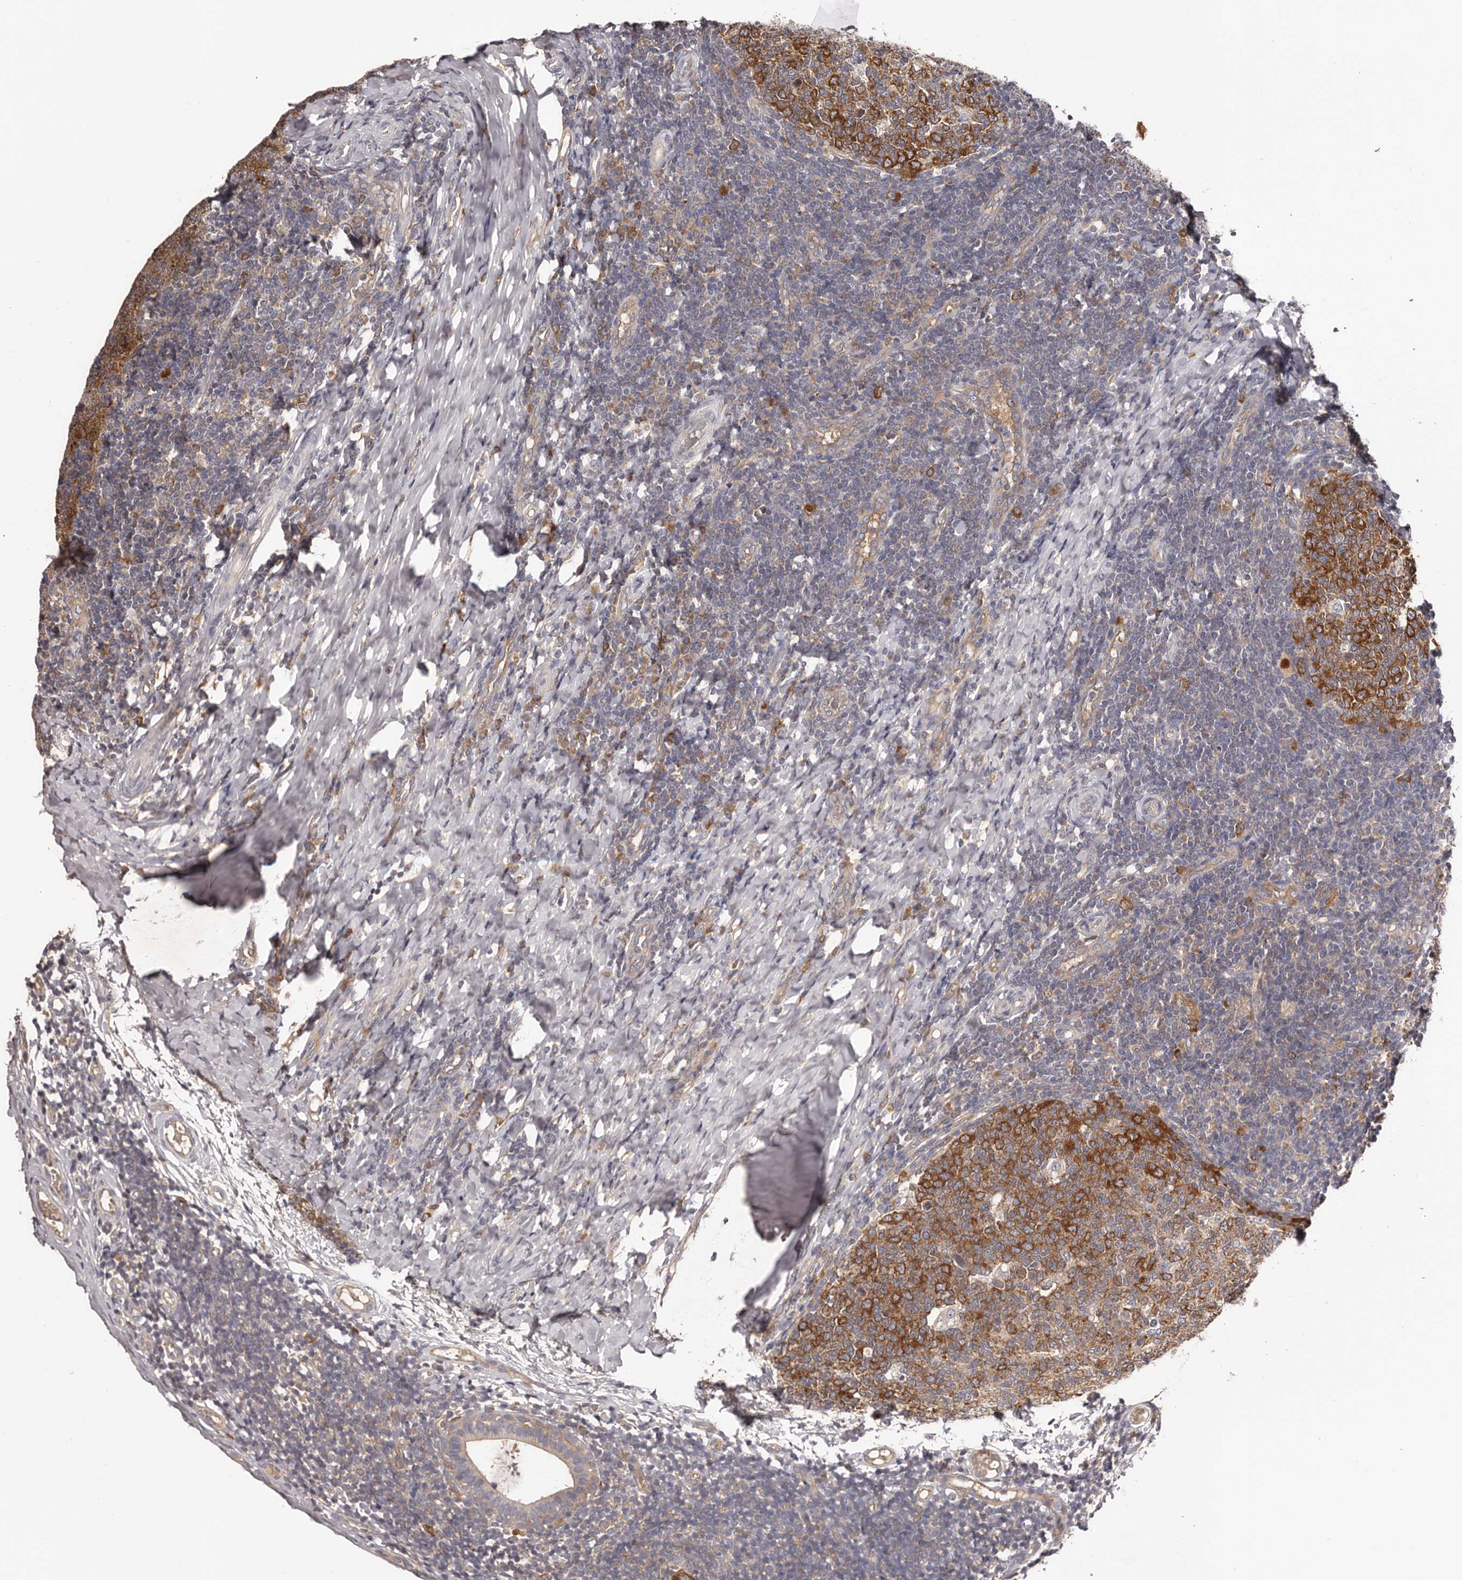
{"staining": {"intensity": "strong", "quantity": ">75%", "location": "cytoplasmic/membranous"}, "tissue": "tonsil", "cell_type": "Germinal center cells", "image_type": "normal", "snomed": [{"axis": "morphology", "description": "Normal tissue, NOS"}, {"axis": "topography", "description": "Tonsil"}], "caption": "Protein expression analysis of benign human tonsil reveals strong cytoplasmic/membranous staining in approximately >75% of germinal center cells. The staining was performed using DAB to visualize the protein expression in brown, while the nuclei were stained in blue with hematoxylin (Magnification: 20x).", "gene": "LTV1", "patient": {"sex": "female", "age": 19}}